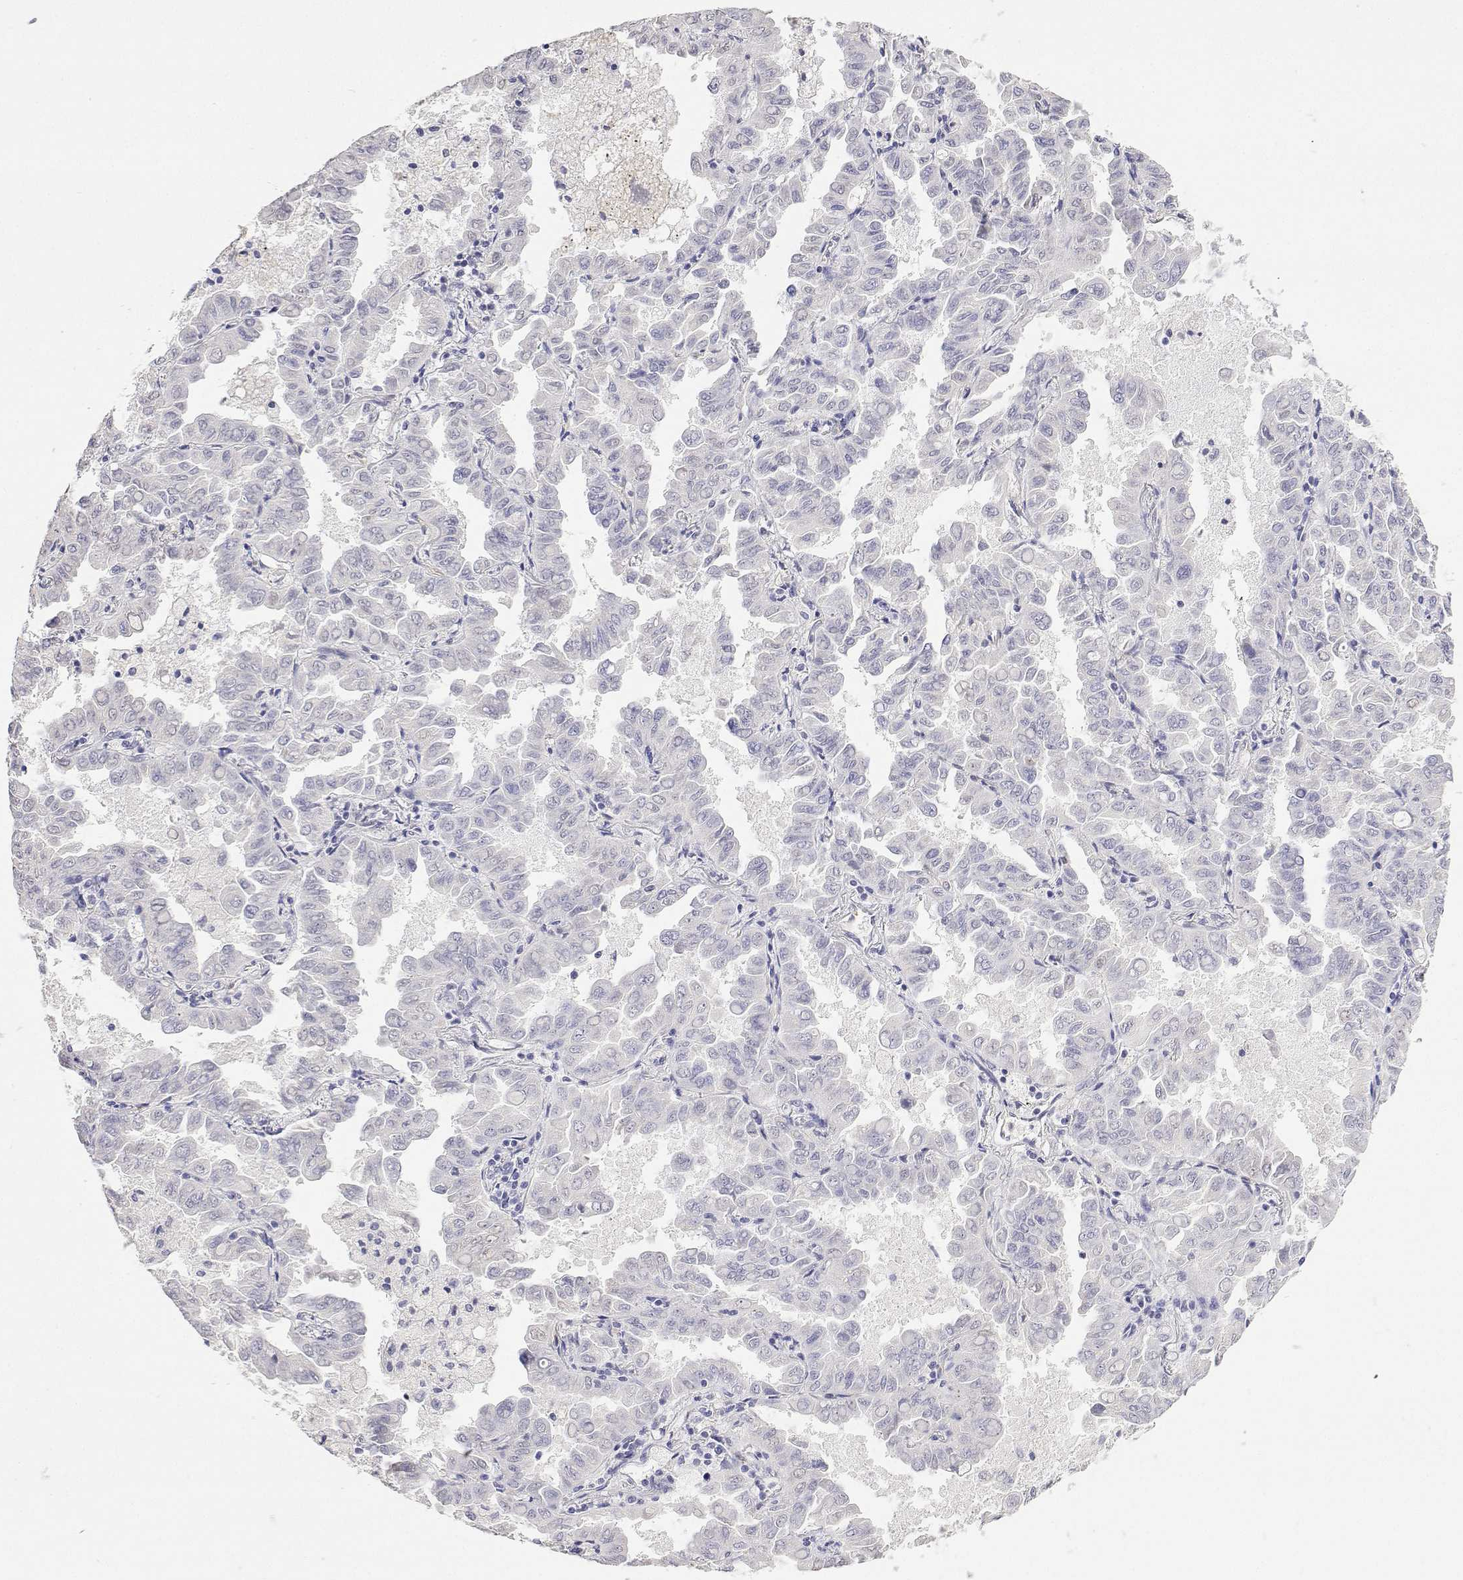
{"staining": {"intensity": "negative", "quantity": "none", "location": "none"}, "tissue": "lung cancer", "cell_type": "Tumor cells", "image_type": "cancer", "snomed": [{"axis": "morphology", "description": "Adenocarcinoma, NOS"}, {"axis": "topography", "description": "Lung"}], "caption": "The micrograph demonstrates no staining of tumor cells in lung adenocarcinoma. (Immunohistochemistry (ihc), brightfield microscopy, high magnification).", "gene": "PLCB1", "patient": {"sex": "male", "age": 64}}